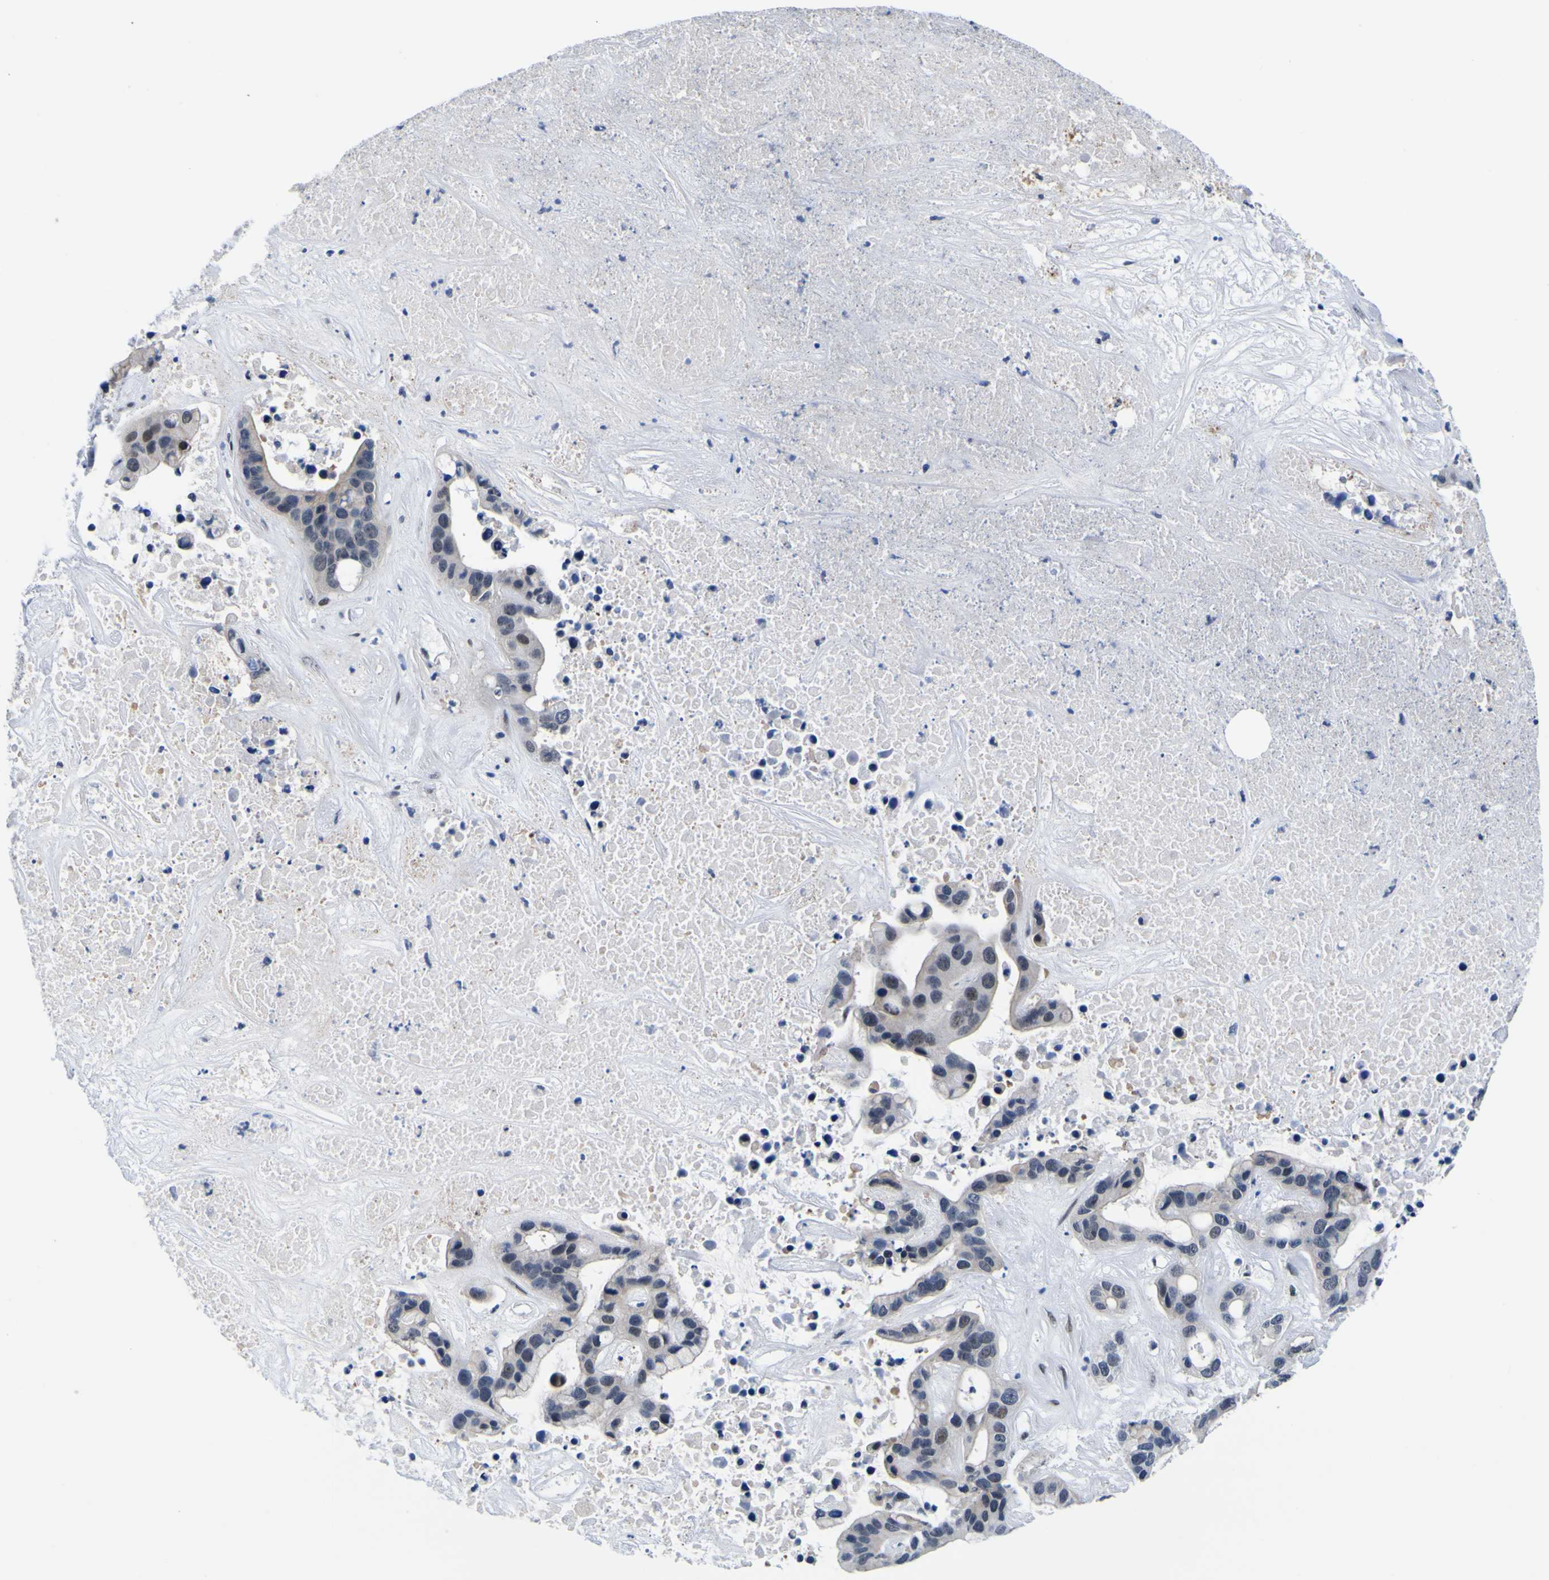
{"staining": {"intensity": "weak", "quantity": "<25%", "location": "nuclear"}, "tissue": "liver cancer", "cell_type": "Tumor cells", "image_type": "cancer", "snomed": [{"axis": "morphology", "description": "Cholangiocarcinoma"}, {"axis": "topography", "description": "Liver"}], "caption": "Liver cancer was stained to show a protein in brown. There is no significant expression in tumor cells.", "gene": "CUL4B", "patient": {"sex": "female", "age": 65}}